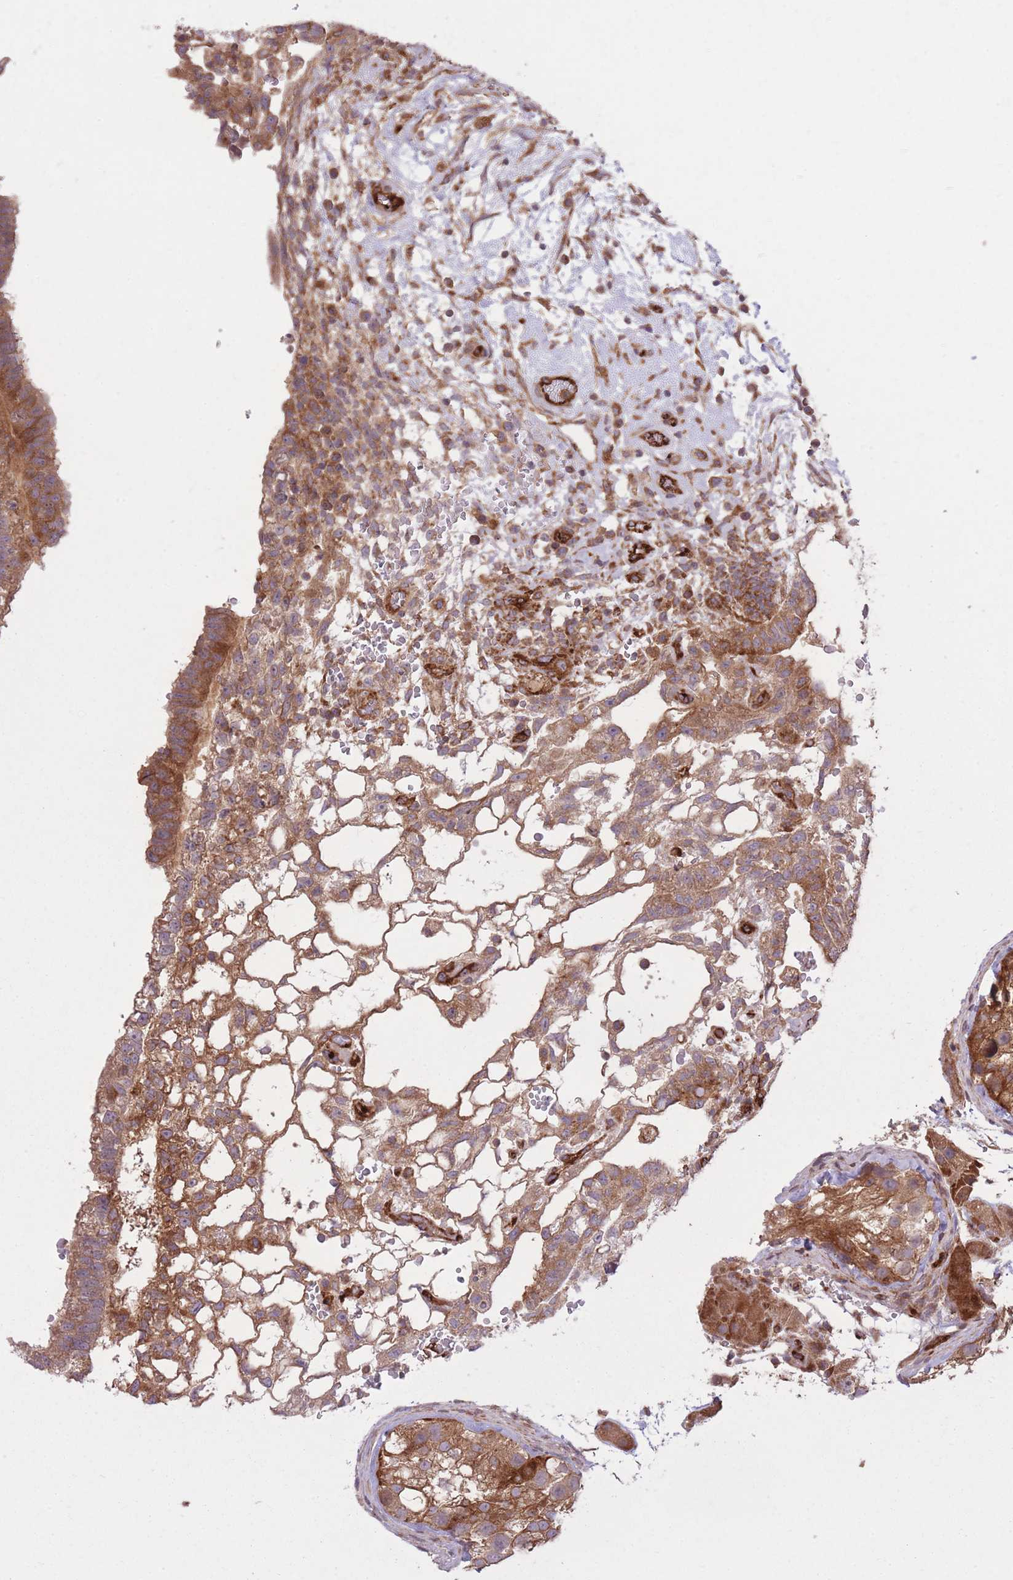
{"staining": {"intensity": "moderate", "quantity": ">75%", "location": "cytoplasmic/membranous"}, "tissue": "testis cancer", "cell_type": "Tumor cells", "image_type": "cancer", "snomed": [{"axis": "morphology", "description": "Normal tissue, NOS"}, {"axis": "morphology", "description": "Carcinoma, Embryonal, NOS"}, {"axis": "topography", "description": "Testis"}], "caption": "Immunohistochemistry micrograph of neoplastic tissue: testis cancer stained using immunohistochemistry (IHC) shows medium levels of moderate protein expression localized specifically in the cytoplasmic/membranous of tumor cells, appearing as a cytoplasmic/membranous brown color.", "gene": "CISH", "patient": {"sex": "male", "age": 32}}